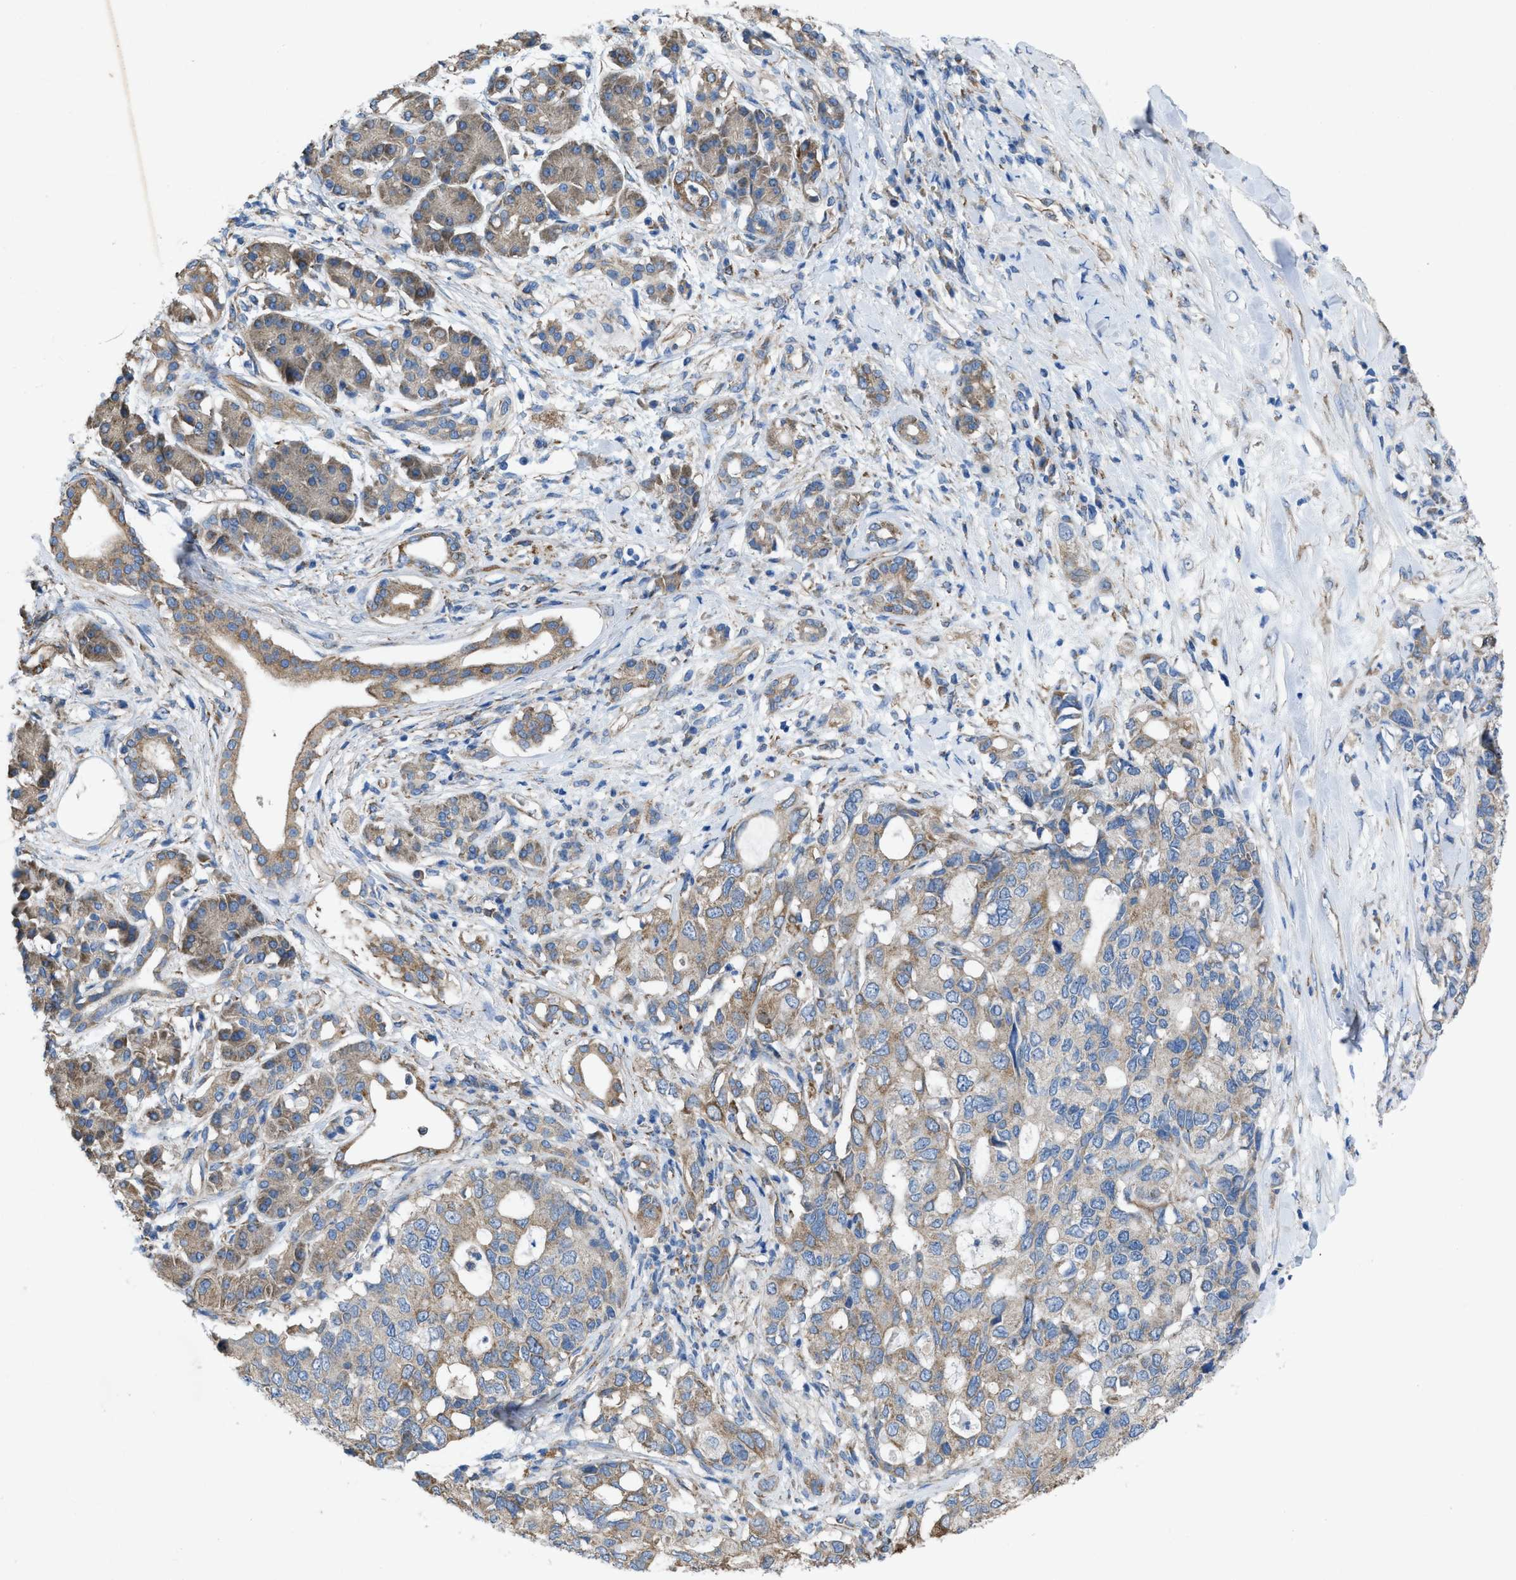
{"staining": {"intensity": "weak", "quantity": ">75%", "location": "cytoplasmic/membranous"}, "tissue": "pancreatic cancer", "cell_type": "Tumor cells", "image_type": "cancer", "snomed": [{"axis": "morphology", "description": "Adenocarcinoma, NOS"}, {"axis": "topography", "description": "Pancreas"}], "caption": "Immunohistochemical staining of pancreatic cancer exhibits low levels of weak cytoplasmic/membranous protein expression in approximately >75% of tumor cells. (IHC, brightfield microscopy, high magnification).", "gene": "DOLPP1", "patient": {"sex": "female", "age": 56}}